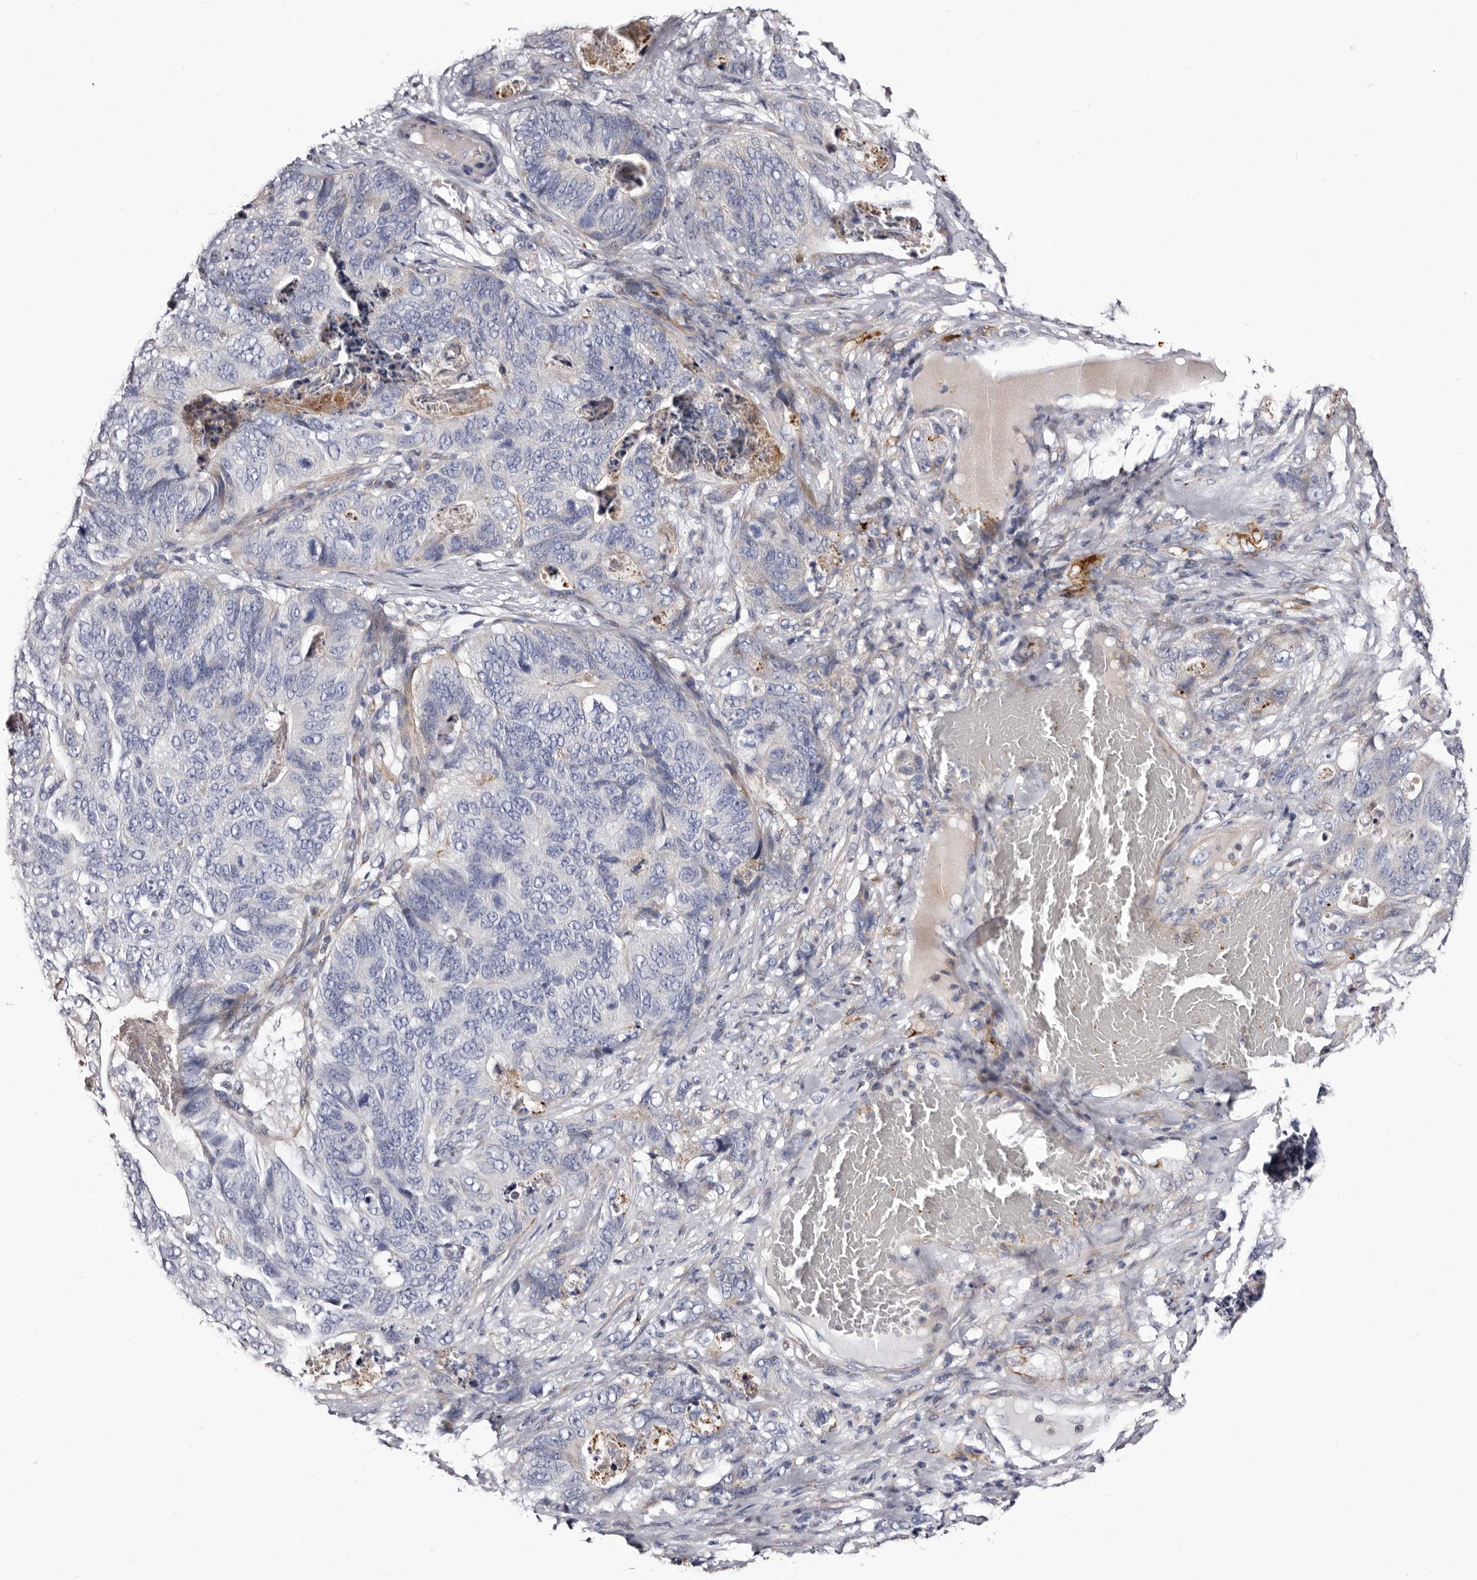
{"staining": {"intensity": "negative", "quantity": "none", "location": "none"}, "tissue": "stomach cancer", "cell_type": "Tumor cells", "image_type": "cancer", "snomed": [{"axis": "morphology", "description": "Normal tissue, NOS"}, {"axis": "morphology", "description": "Adenocarcinoma, NOS"}, {"axis": "topography", "description": "Stomach"}], "caption": "High power microscopy image of an IHC micrograph of stomach cancer (adenocarcinoma), revealing no significant positivity in tumor cells.", "gene": "AUNIP", "patient": {"sex": "female", "age": 89}}